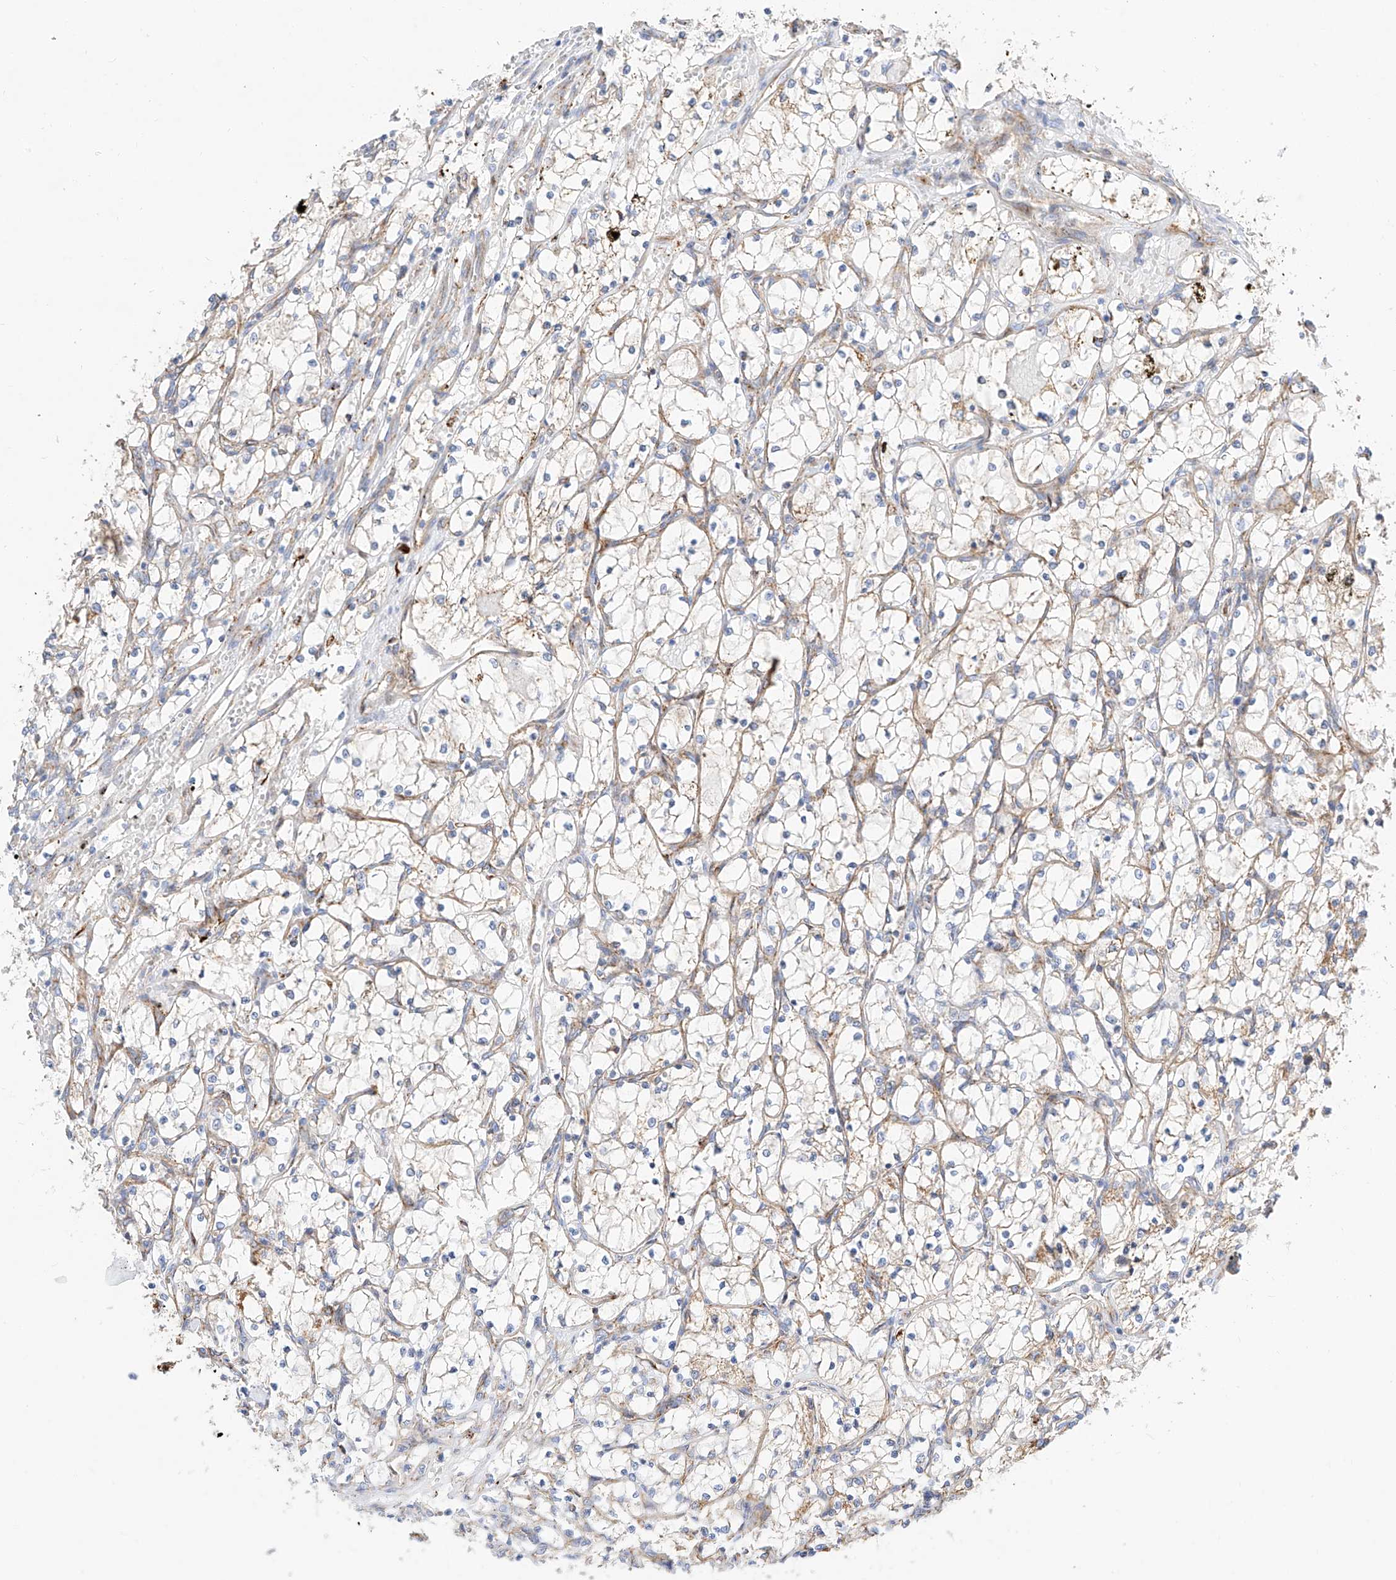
{"staining": {"intensity": "weak", "quantity": "25%-75%", "location": "cytoplasmic/membranous"}, "tissue": "renal cancer", "cell_type": "Tumor cells", "image_type": "cancer", "snomed": [{"axis": "morphology", "description": "Adenocarcinoma, NOS"}, {"axis": "topography", "description": "Kidney"}], "caption": "IHC image of human renal cancer stained for a protein (brown), which displays low levels of weak cytoplasmic/membranous positivity in approximately 25%-75% of tumor cells.", "gene": "CST9", "patient": {"sex": "female", "age": 69}}